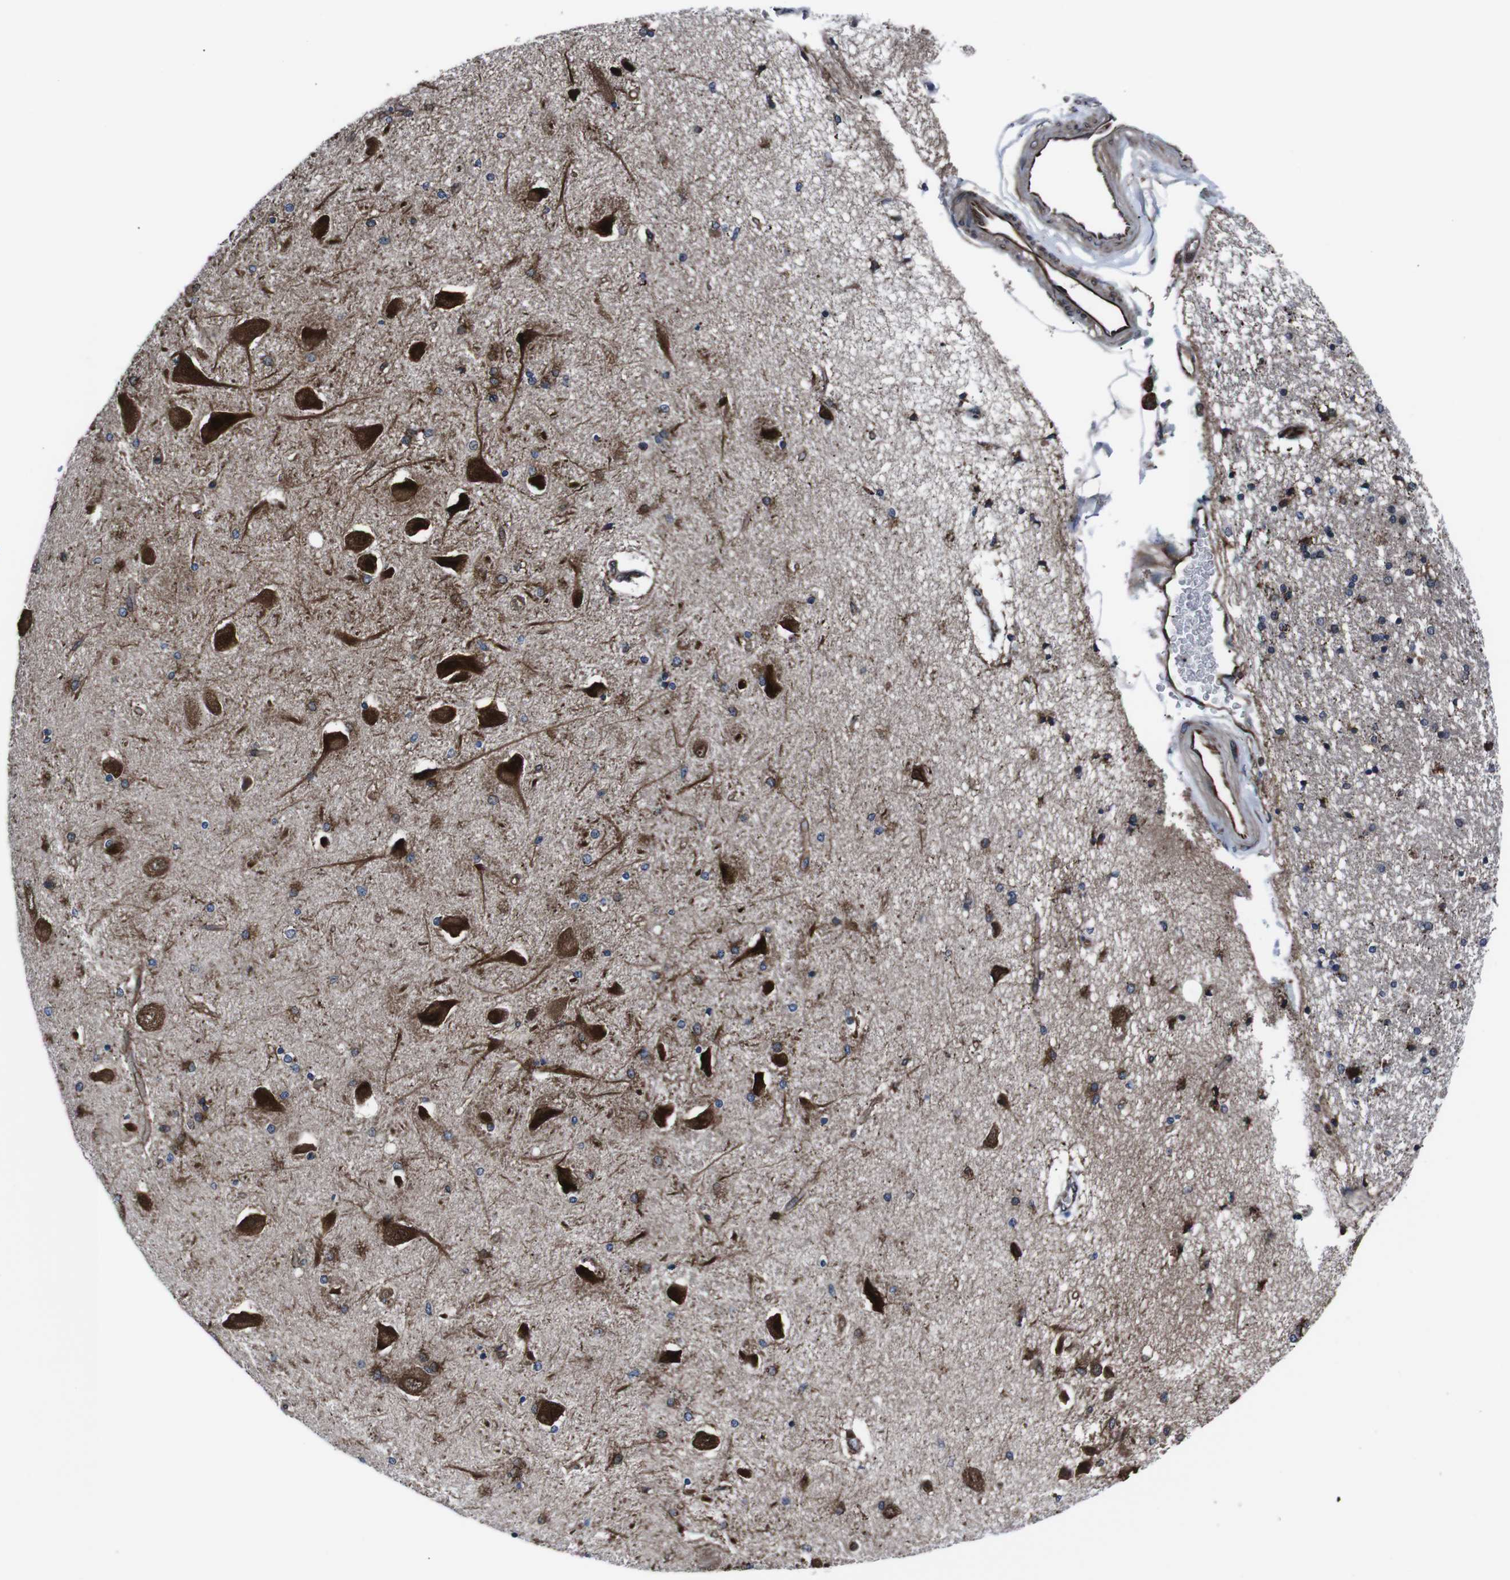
{"staining": {"intensity": "strong", "quantity": "25%-75%", "location": "cytoplasmic/membranous"}, "tissue": "hippocampus", "cell_type": "Glial cells", "image_type": "normal", "snomed": [{"axis": "morphology", "description": "Normal tissue, NOS"}, {"axis": "topography", "description": "Hippocampus"}], "caption": "Immunohistochemical staining of benign human hippocampus exhibits strong cytoplasmic/membranous protein staining in approximately 25%-75% of glial cells.", "gene": "EIF4A2", "patient": {"sex": "female", "age": 54}}